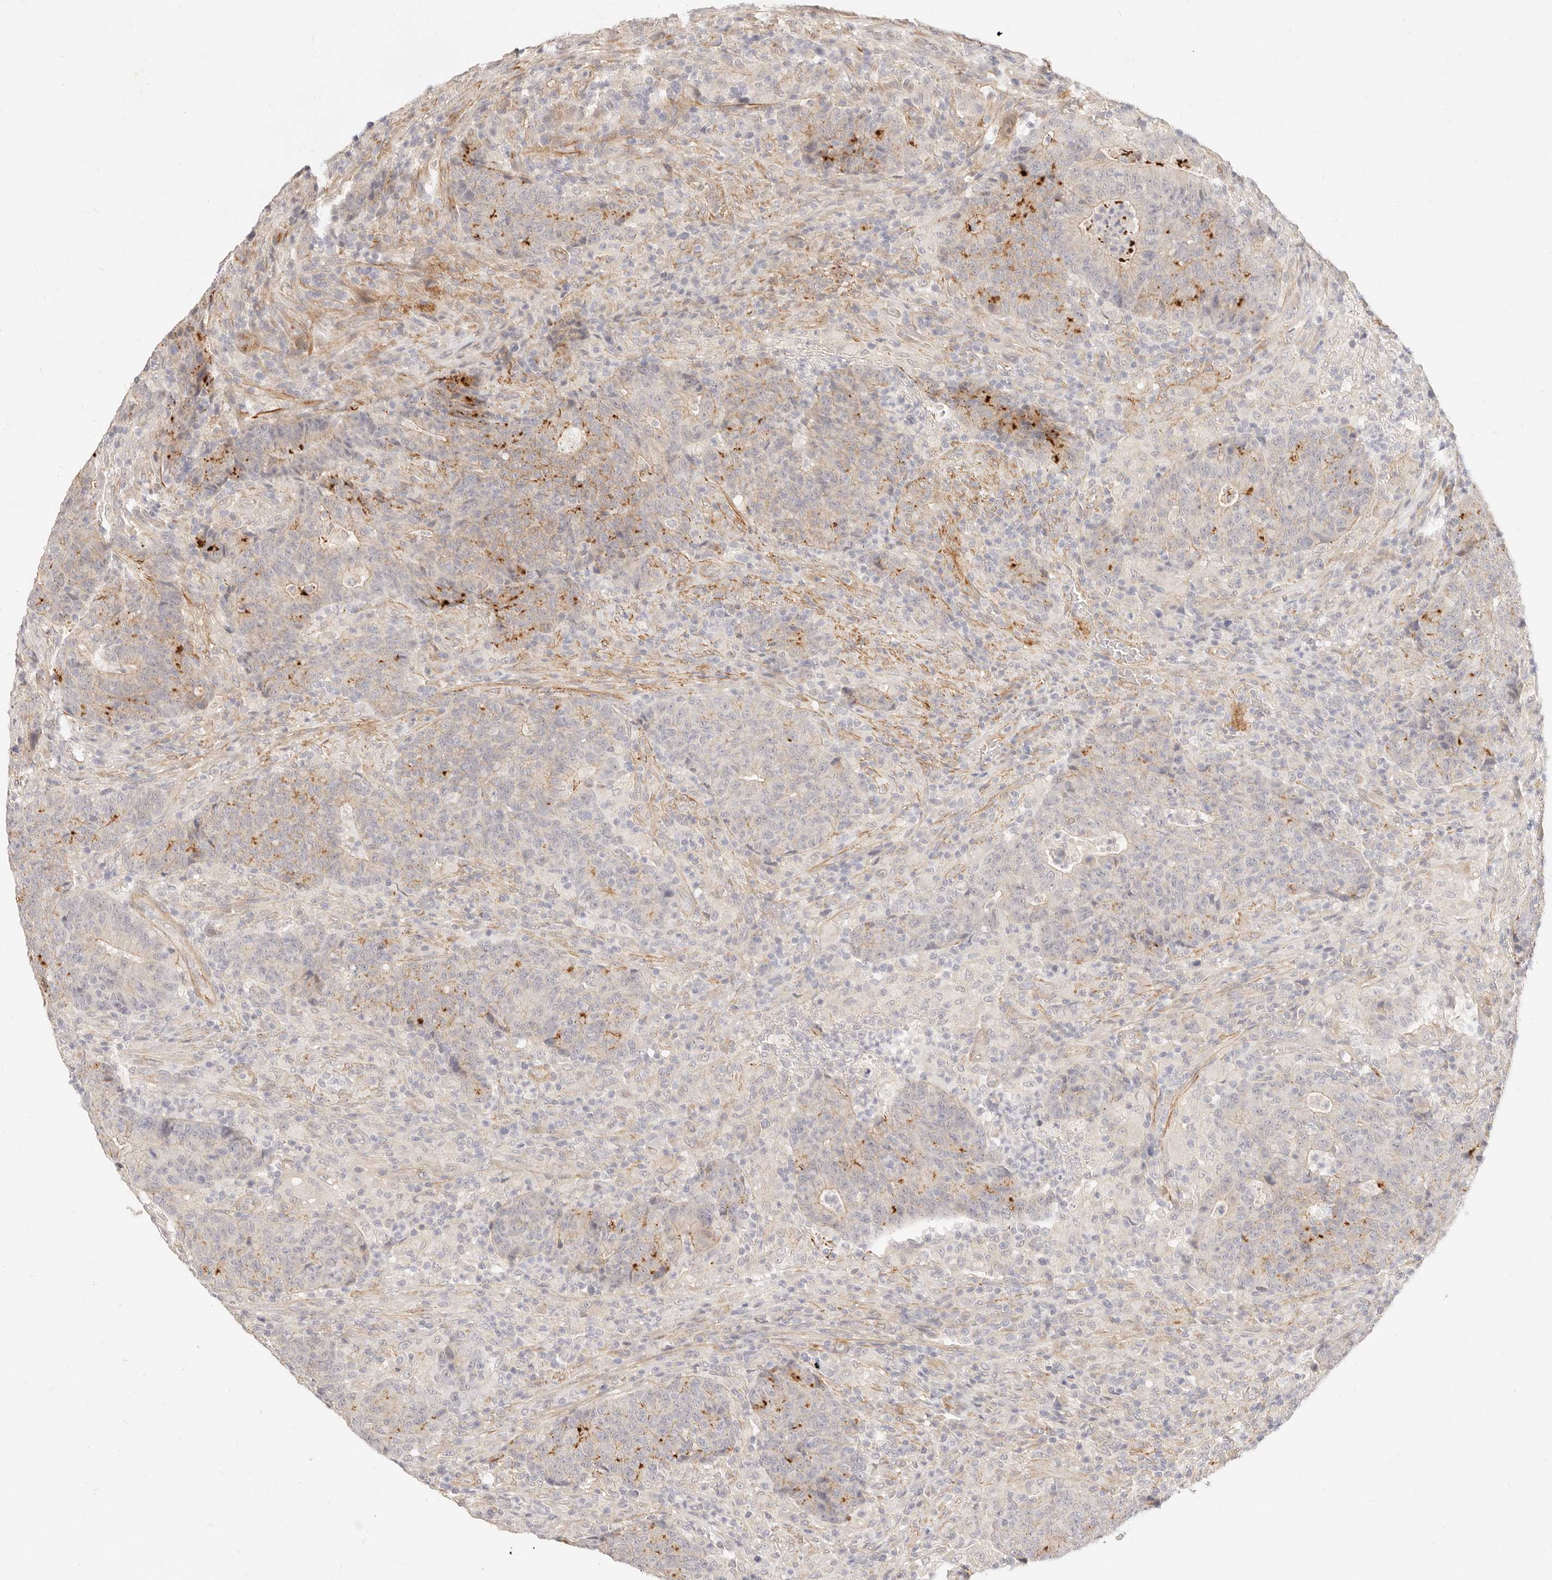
{"staining": {"intensity": "weak", "quantity": "25%-75%", "location": "cytoplasmic/membranous"}, "tissue": "colorectal cancer", "cell_type": "Tumor cells", "image_type": "cancer", "snomed": [{"axis": "morphology", "description": "Adenocarcinoma, NOS"}, {"axis": "topography", "description": "Colon"}], "caption": "Immunohistochemistry (IHC) staining of colorectal adenocarcinoma, which displays low levels of weak cytoplasmic/membranous expression in about 25%-75% of tumor cells indicating weak cytoplasmic/membranous protein expression. The staining was performed using DAB (brown) for protein detection and nuclei were counterstained in hematoxylin (blue).", "gene": "UBXN10", "patient": {"sex": "female", "age": 75}}